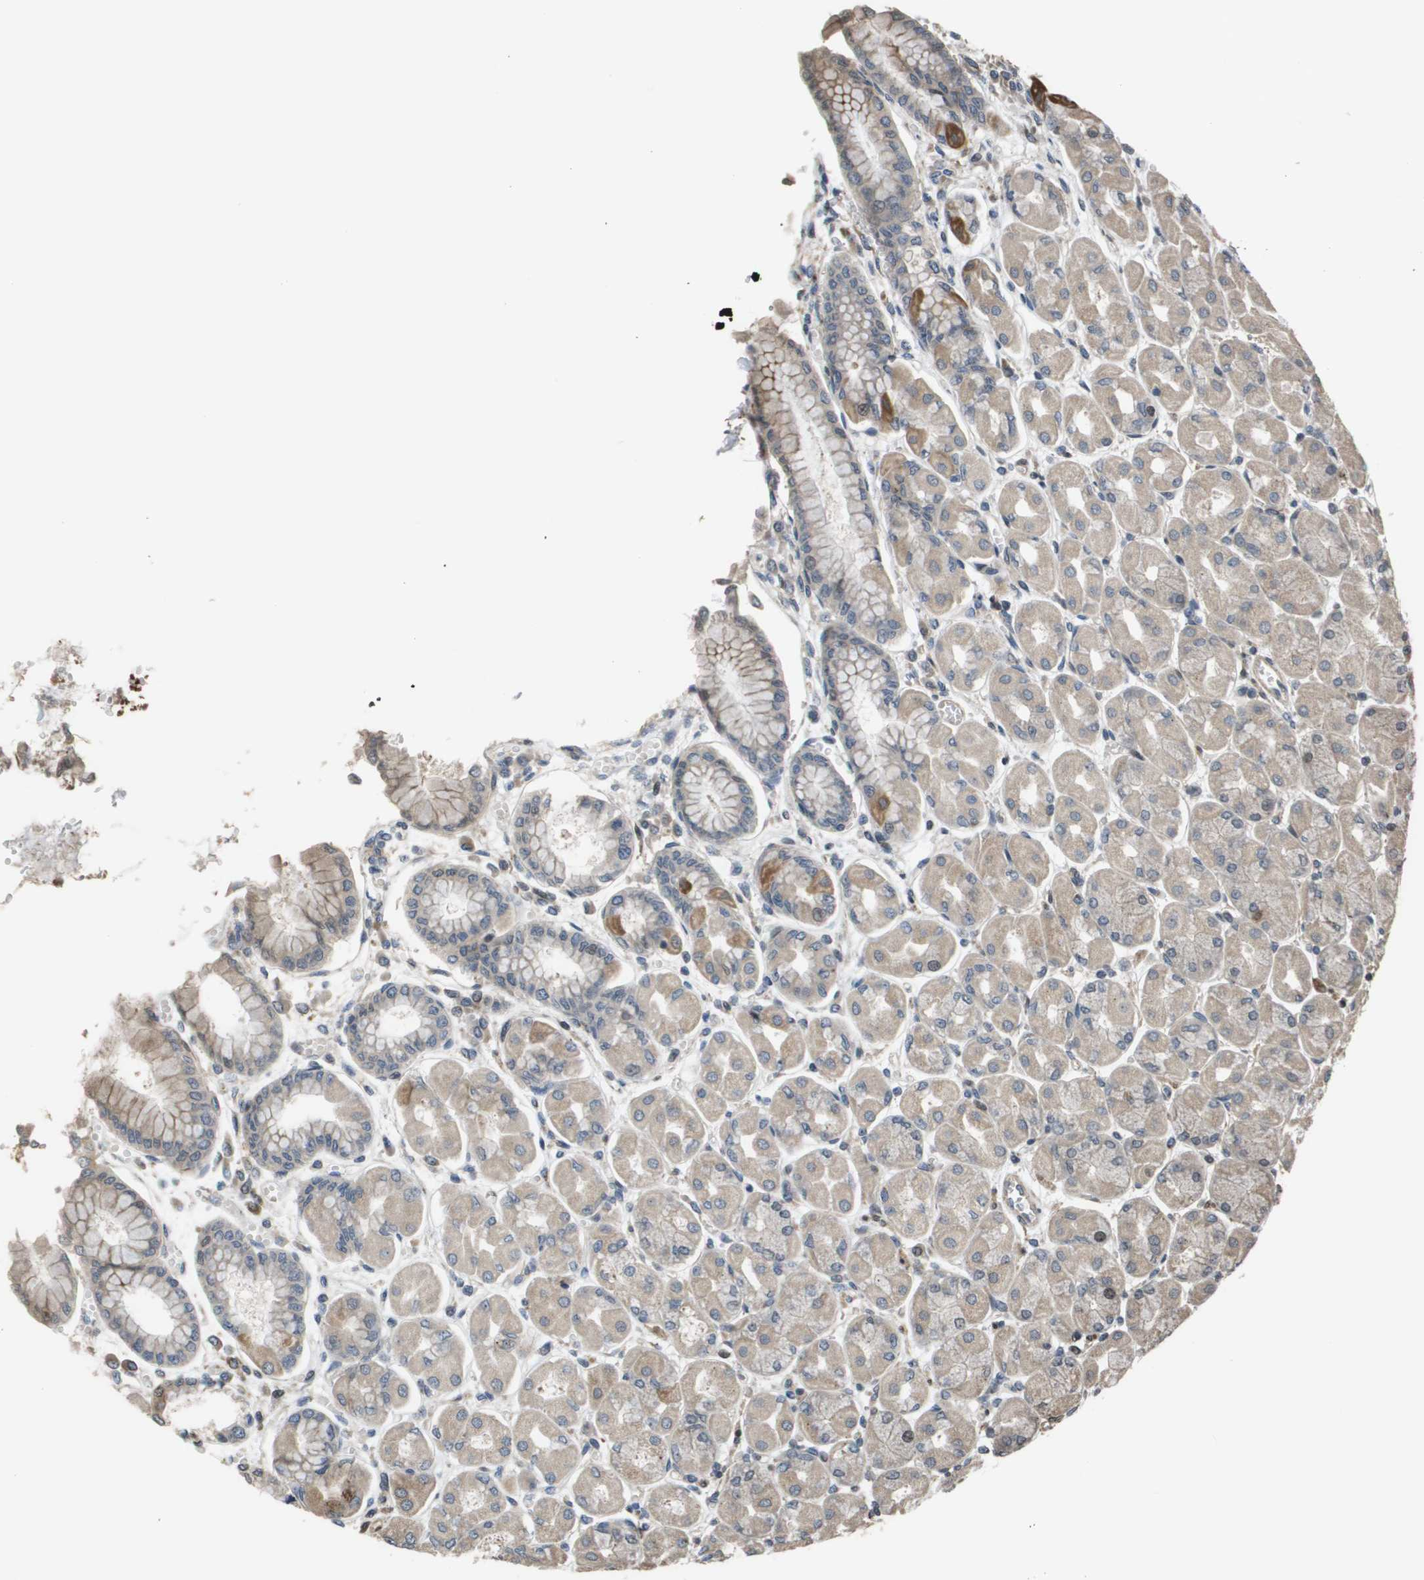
{"staining": {"intensity": "moderate", "quantity": "25%-75%", "location": "cytoplasmic/membranous,nuclear"}, "tissue": "stomach", "cell_type": "Glandular cells", "image_type": "normal", "snomed": [{"axis": "morphology", "description": "Normal tissue, NOS"}, {"axis": "topography", "description": "Stomach, upper"}], "caption": "Moderate cytoplasmic/membranous,nuclear protein staining is identified in approximately 25%-75% of glandular cells in stomach.", "gene": "AXIN2", "patient": {"sex": "female", "age": 56}}